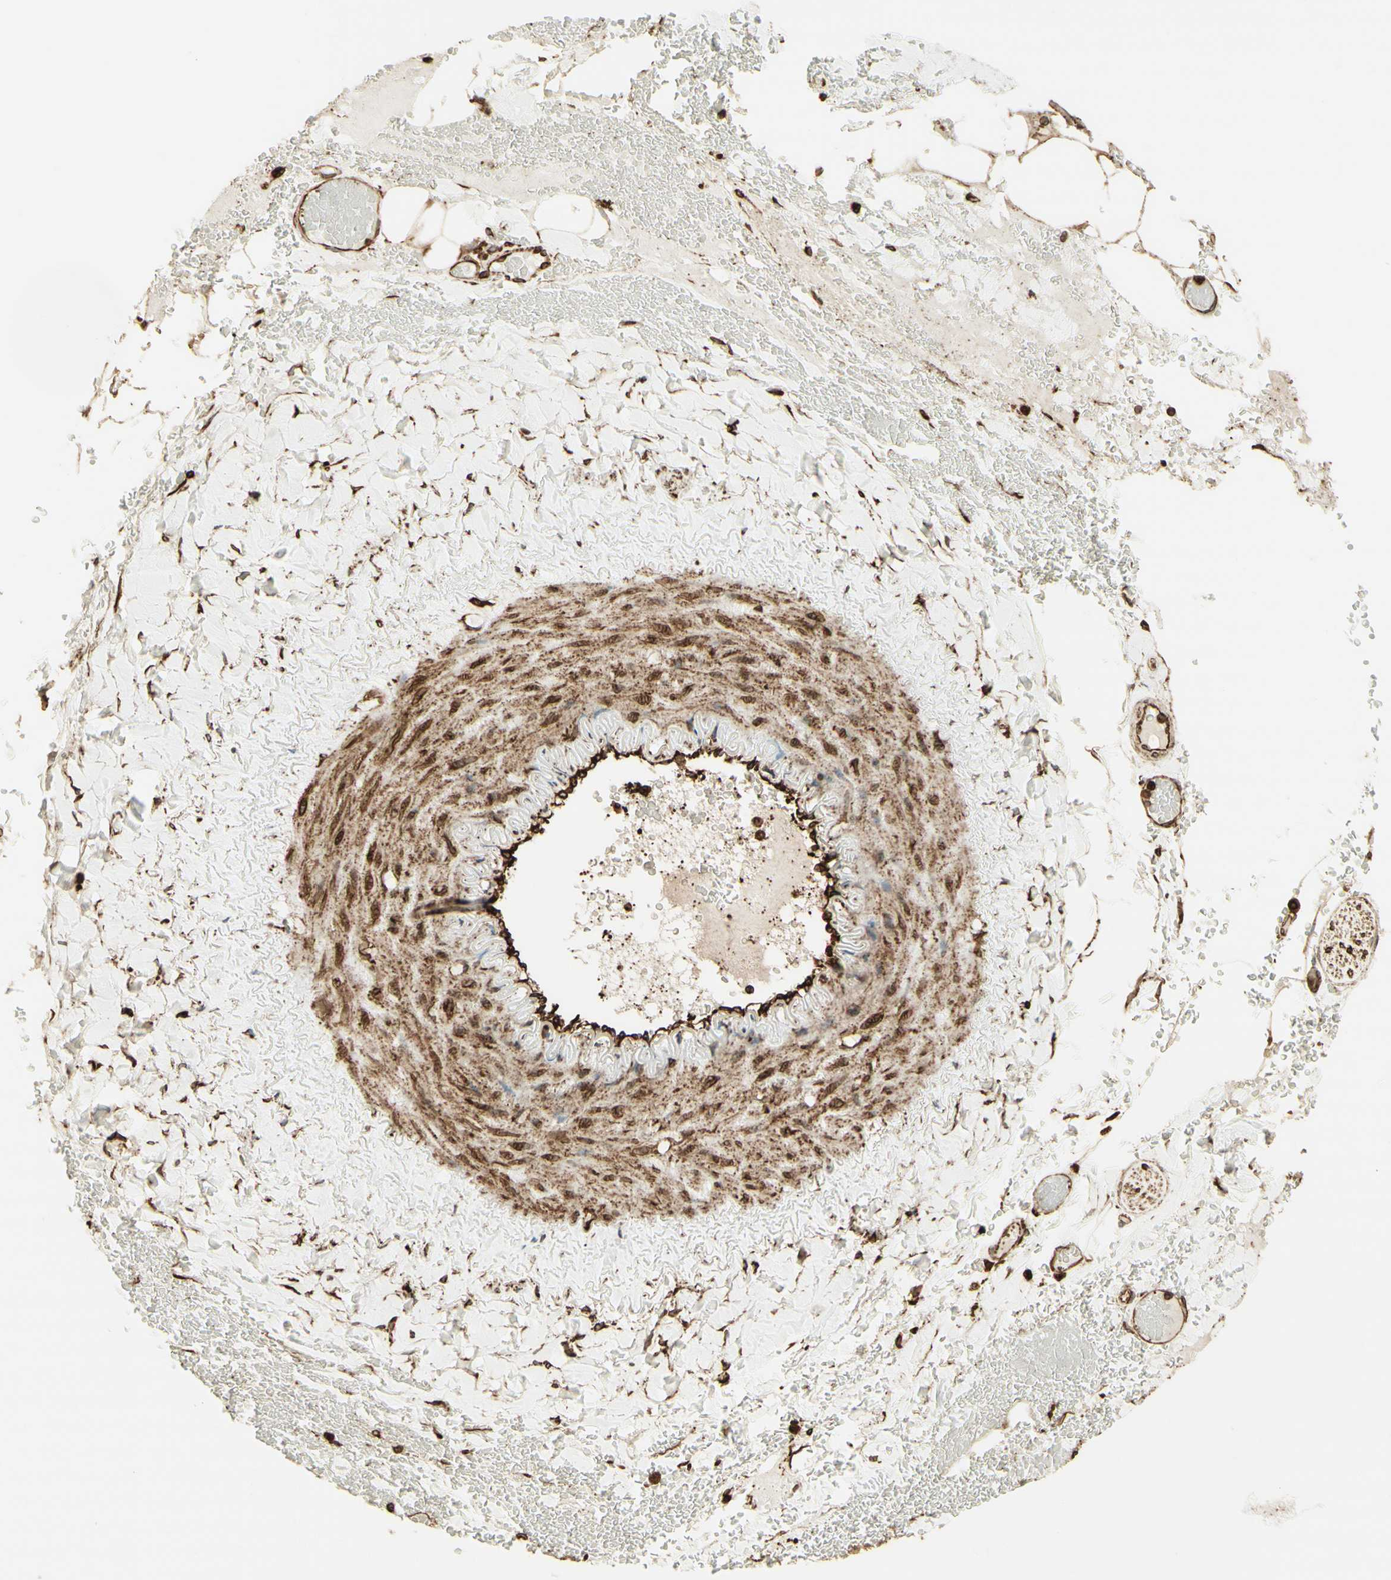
{"staining": {"intensity": "strong", "quantity": ">75%", "location": "cytoplasmic/membranous"}, "tissue": "adipose tissue", "cell_type": "Adipocytes", "image_type": "normal", "snomed": [{"axis": "morphology", "description": "Normal tissue, NOS"}, {"axis": "topography", "description": "Peripheral nerve tissue"}], "caption": "Immunohistochemical staining of unremarkable human adipose tissue reveals strong cytoplasmic/membranous protein positivity in approximately >75% of adipocytes.", "gene": "CANX", "patient": {"sex": "male", "age": 70}}